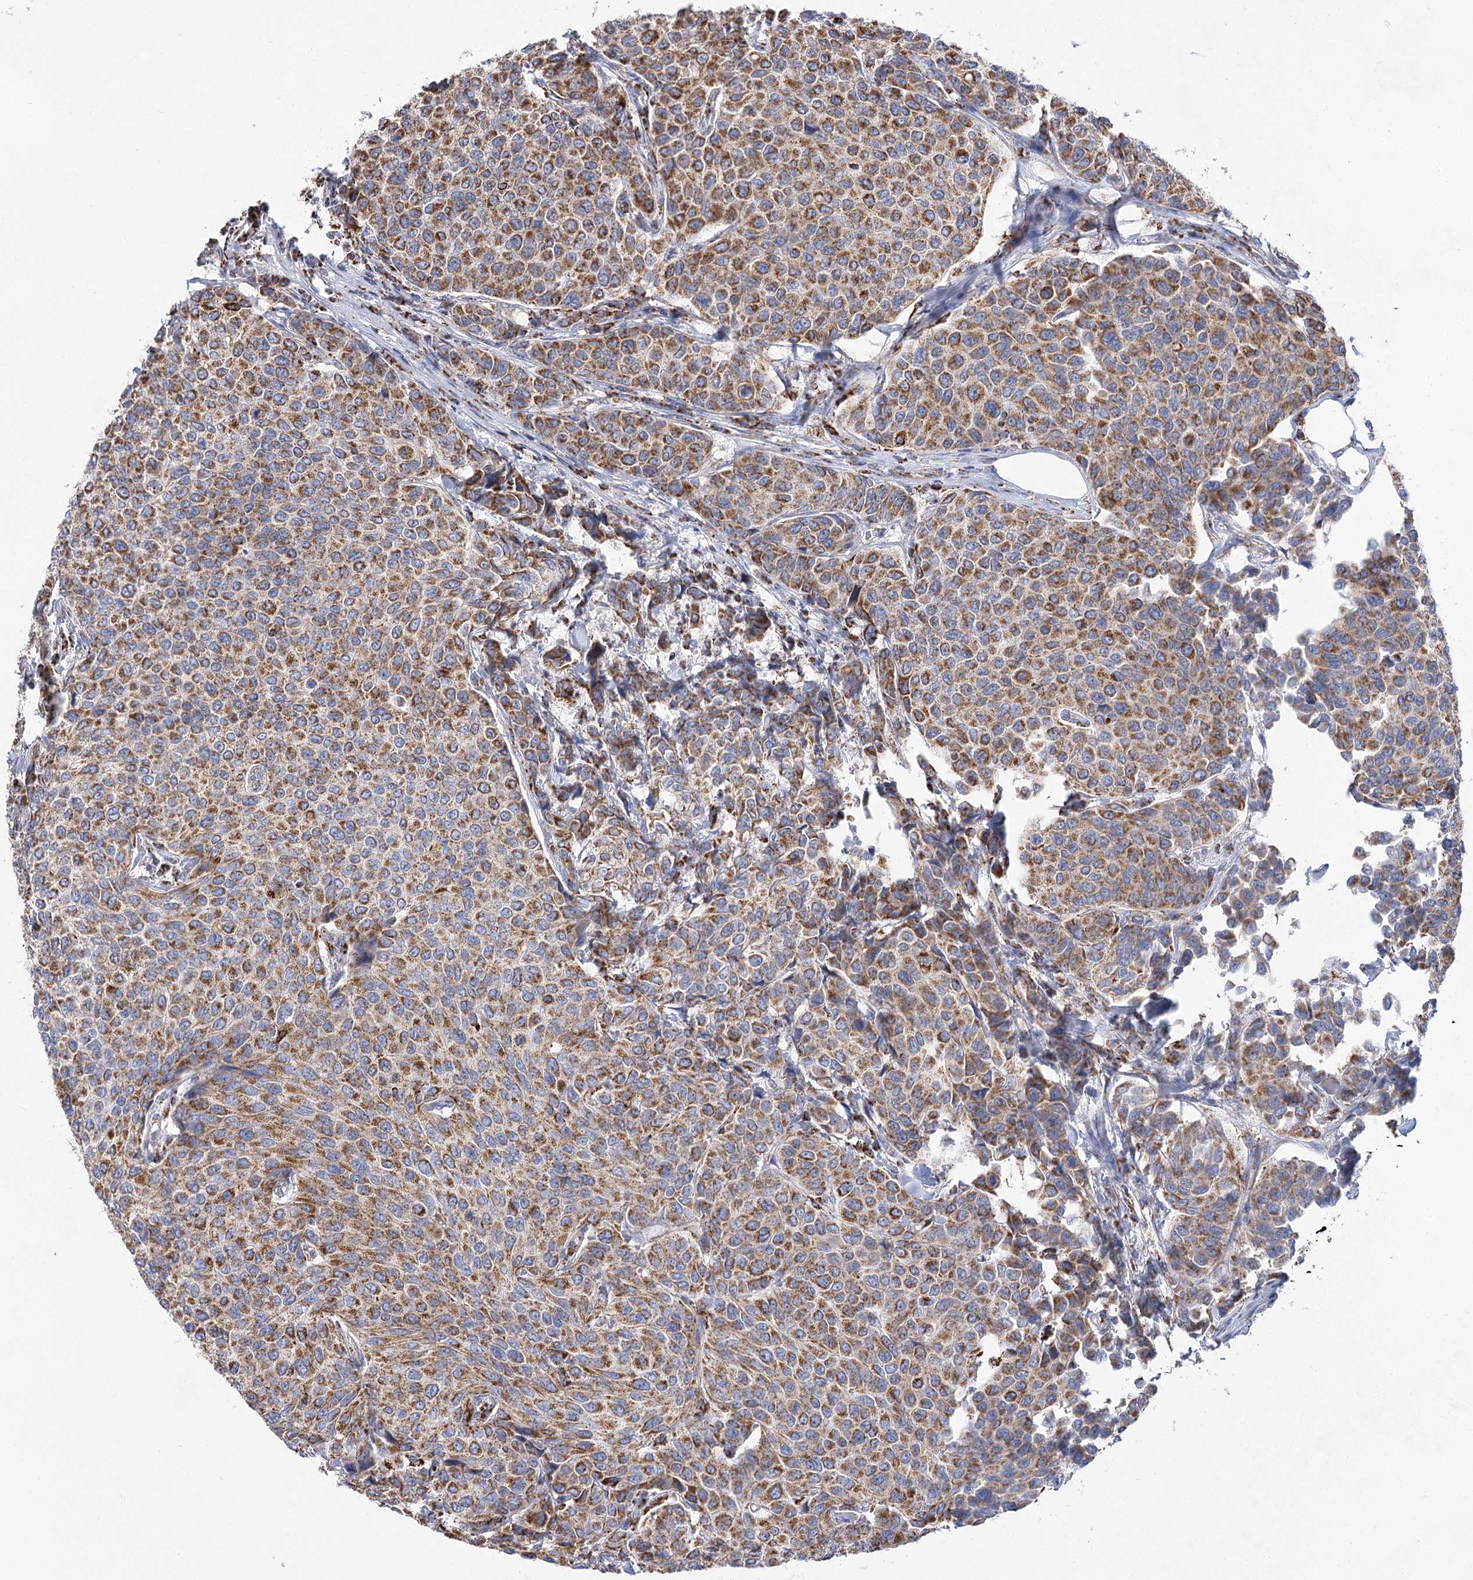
{"staining": {"intensity": "moderate", "quantity": ">75%", "location": "cytoplasmic/membranous"}, "tissue": "breast cancer", "cell_type": "Tumor cells", "image_type": "cancer", "snomed": [{"axis": "morphology", "description": "Duct carcinoma"}, {"axis": "topography", "description": "Breast"}], "caption": "Protein expression by immunohistochemistry demonstrates moderate cytoplasmic/membranous expression in about >75% of tumor cells in breast cancer (intraductal carcinoma).", "gene": "NADK2", "patient": {"sex": "female", "age": 55}}